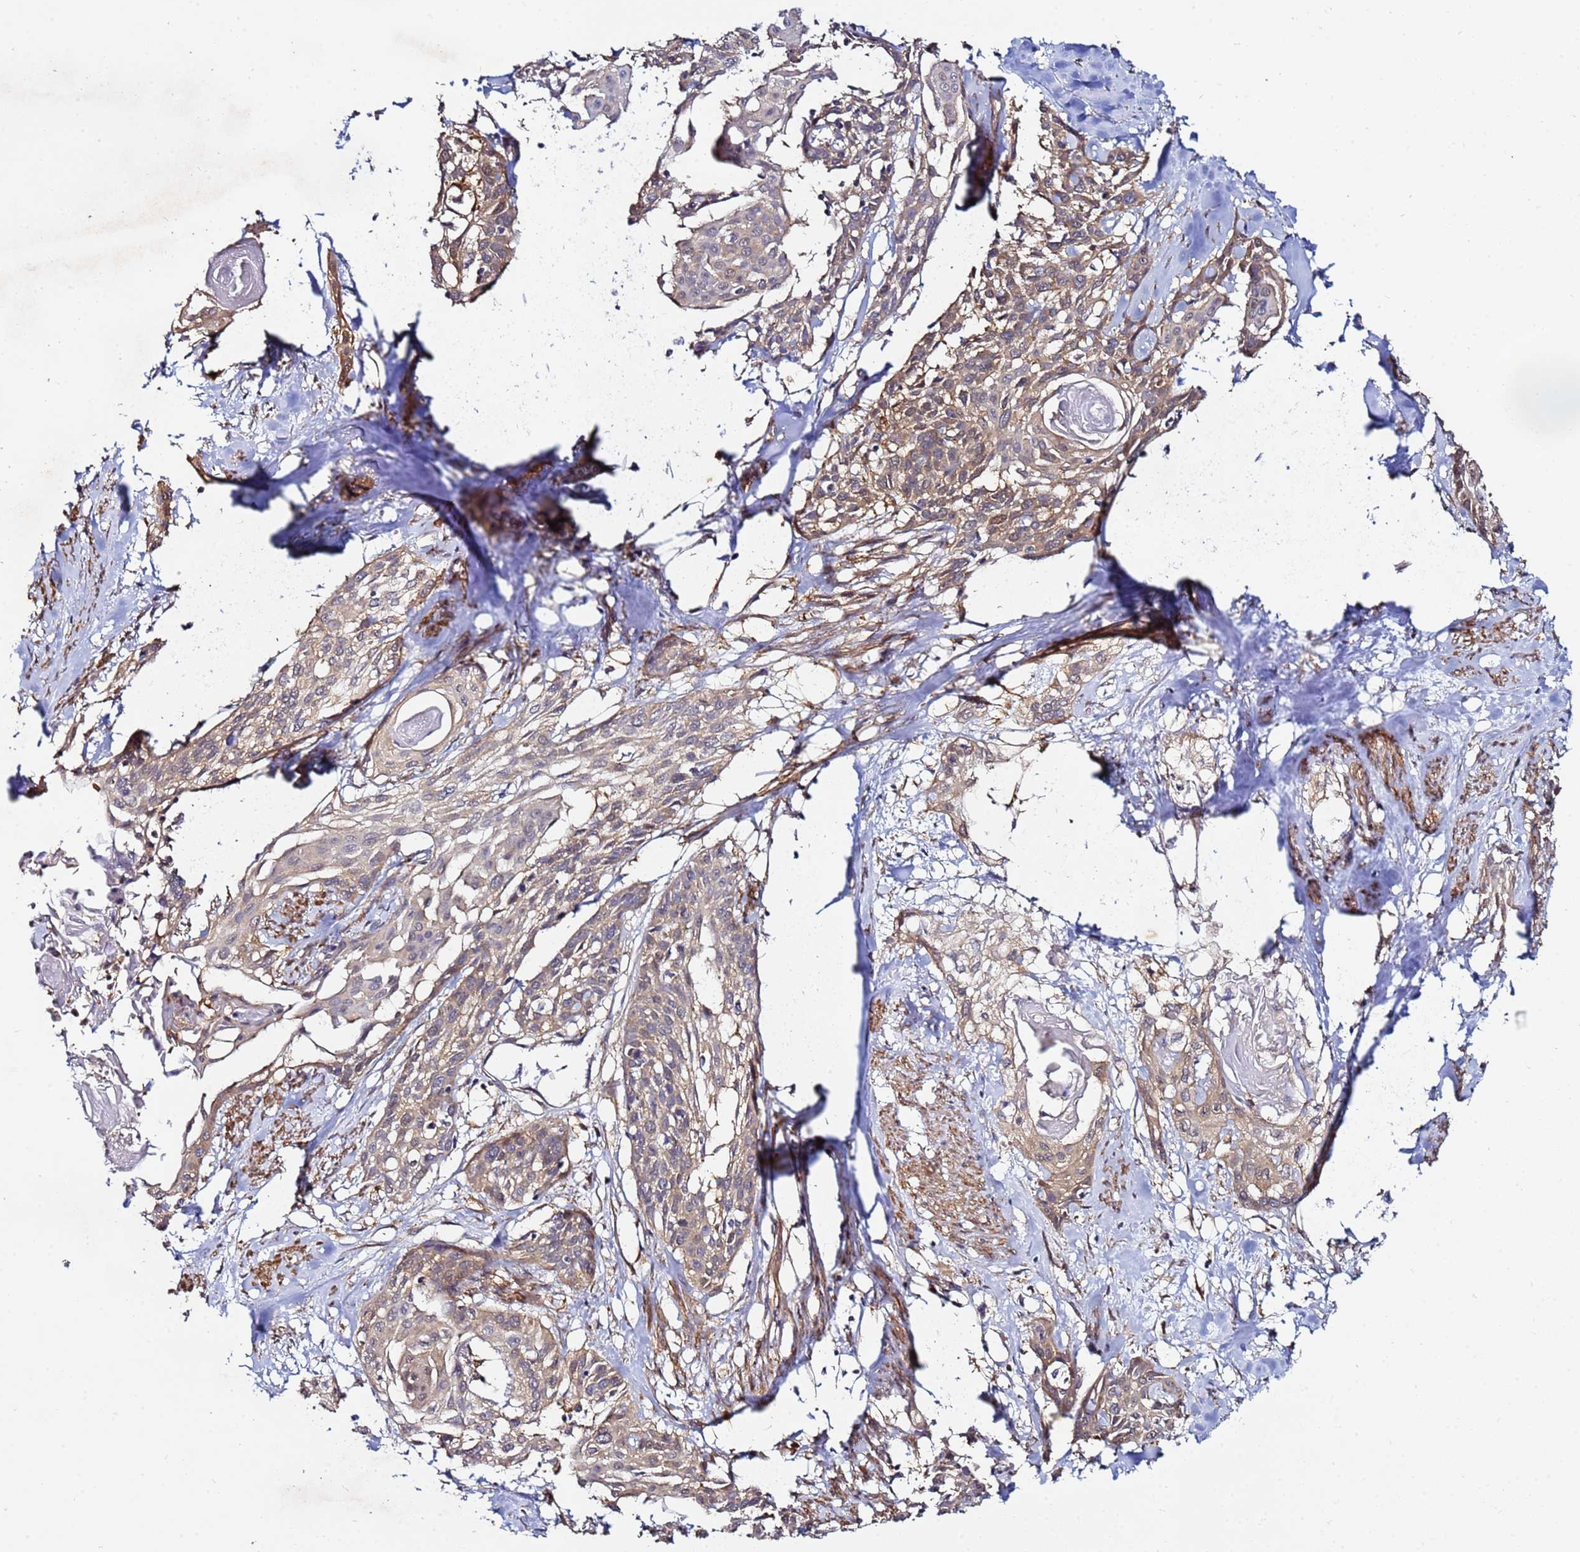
{"staining": {"intensity": "weak", "quantity": ">75%", "location": "cytoplasmic/membranous"}, "tissue": "cervical cancer", "cell_type": "Tumor cells", "image_type": "cancer", "snomed": [{"axis": "morphology", "description": "Squamous cell carcinoma, NOS"}, {"axis": "topography", "description": "Cervix"}], "caption": "This micrograph shows IHC staining of human cervical cancer, with low weak cytoplasmic/membranous staining in about >75% of tumor cells.", "gene": "NAXE", "patient": {"sex": "female", "age": 57}}